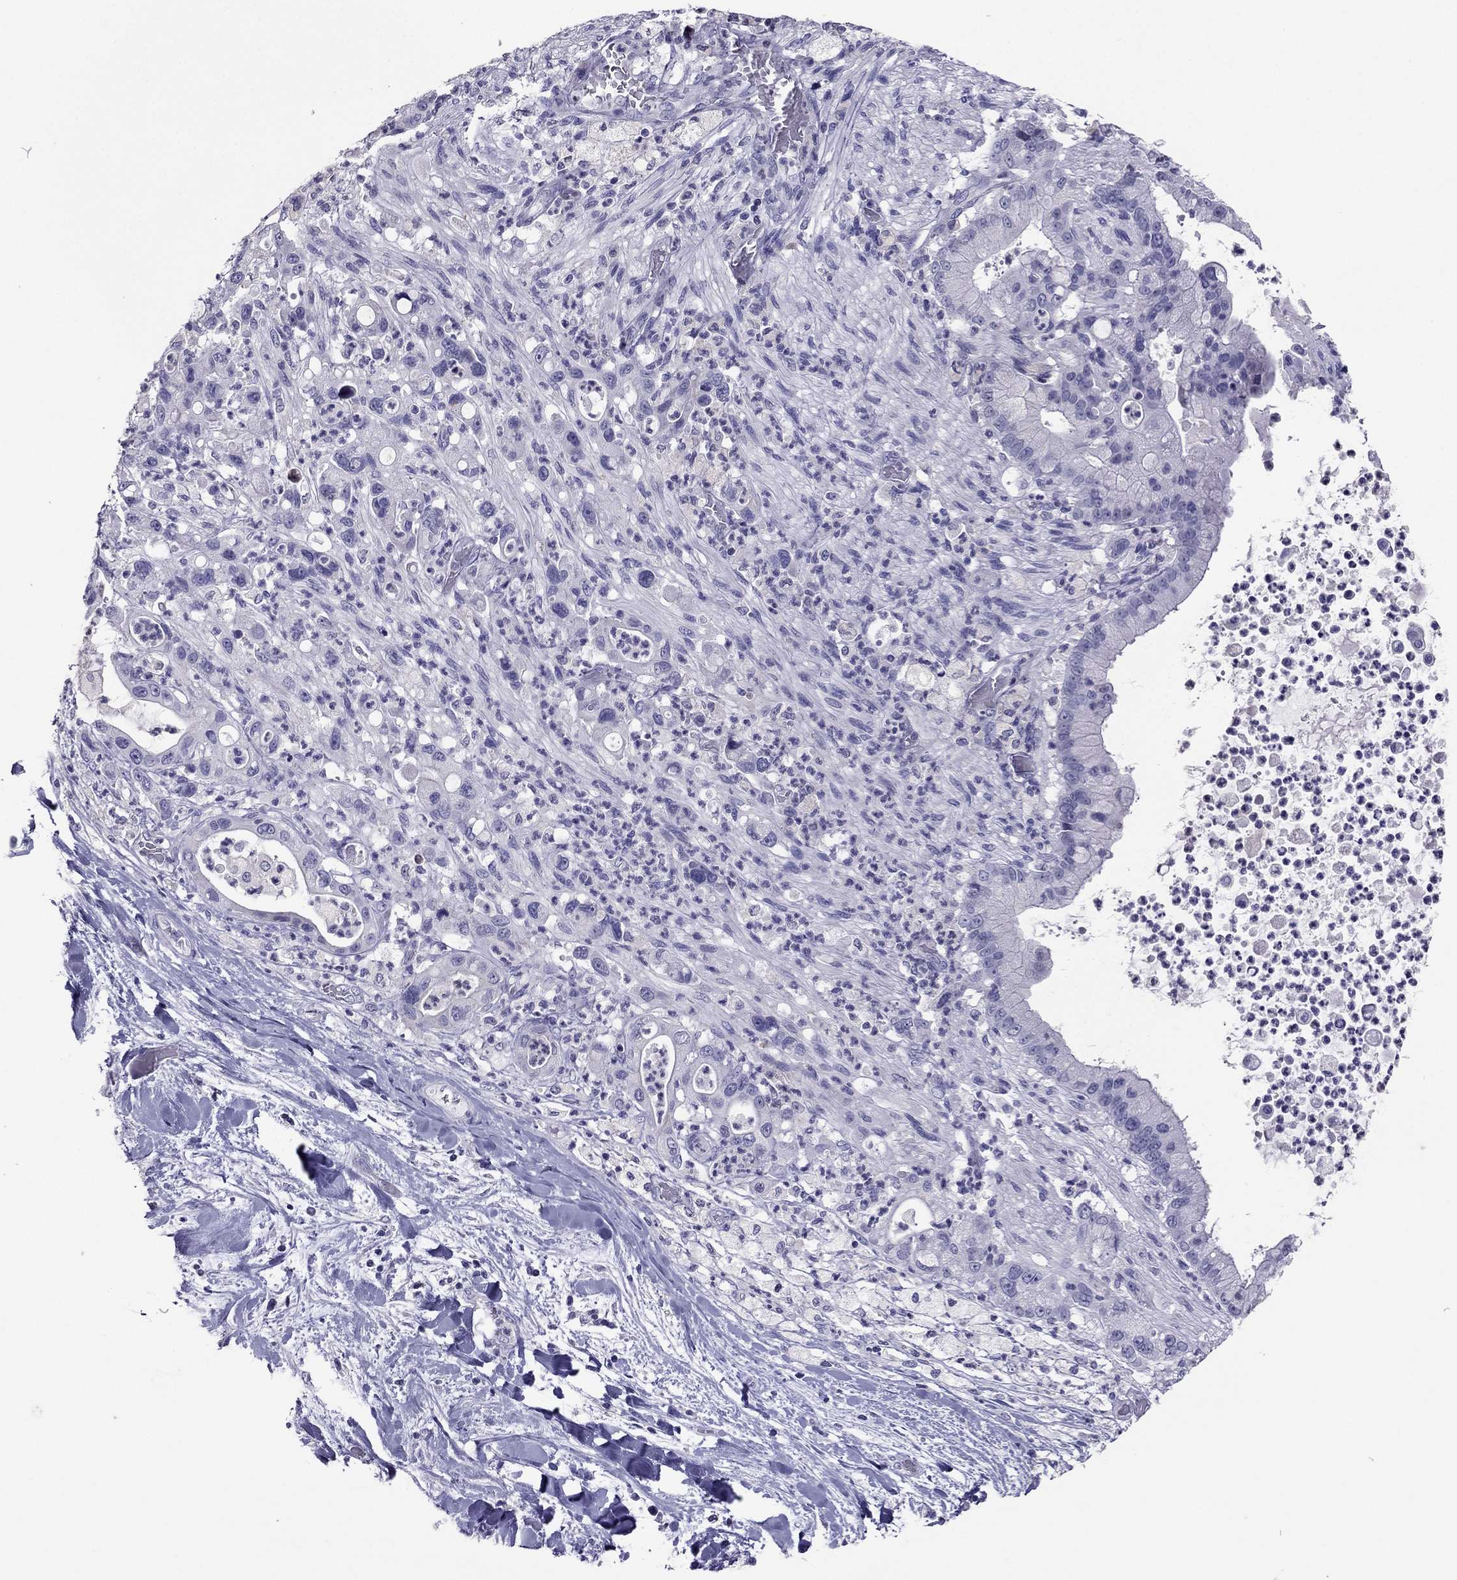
{"staining": {"intensity": "negative", "quantity": "none", "location": "none"}, "tissue": "liver cancer", "cell_type": "Tumor cells", "image_type": "cancer", "snomed": [{"axis": "morphology", "description": "Cholangiocarcinoma"}, {"axis": "topography", "description": "Liver"}], "caption": "An image of liver cholangiocarcinoma stained for a protein exhibits no brown staining in tumor cells. Brightfield microscopy of immunohistochemistry (IHC) stained with DAB (3,3'-diaminobenzidine) (brown) and hematoxylin (blue), captured at high magnification.", "gene": "RGS8", "patient": {"sex": "female", "age": 54}}